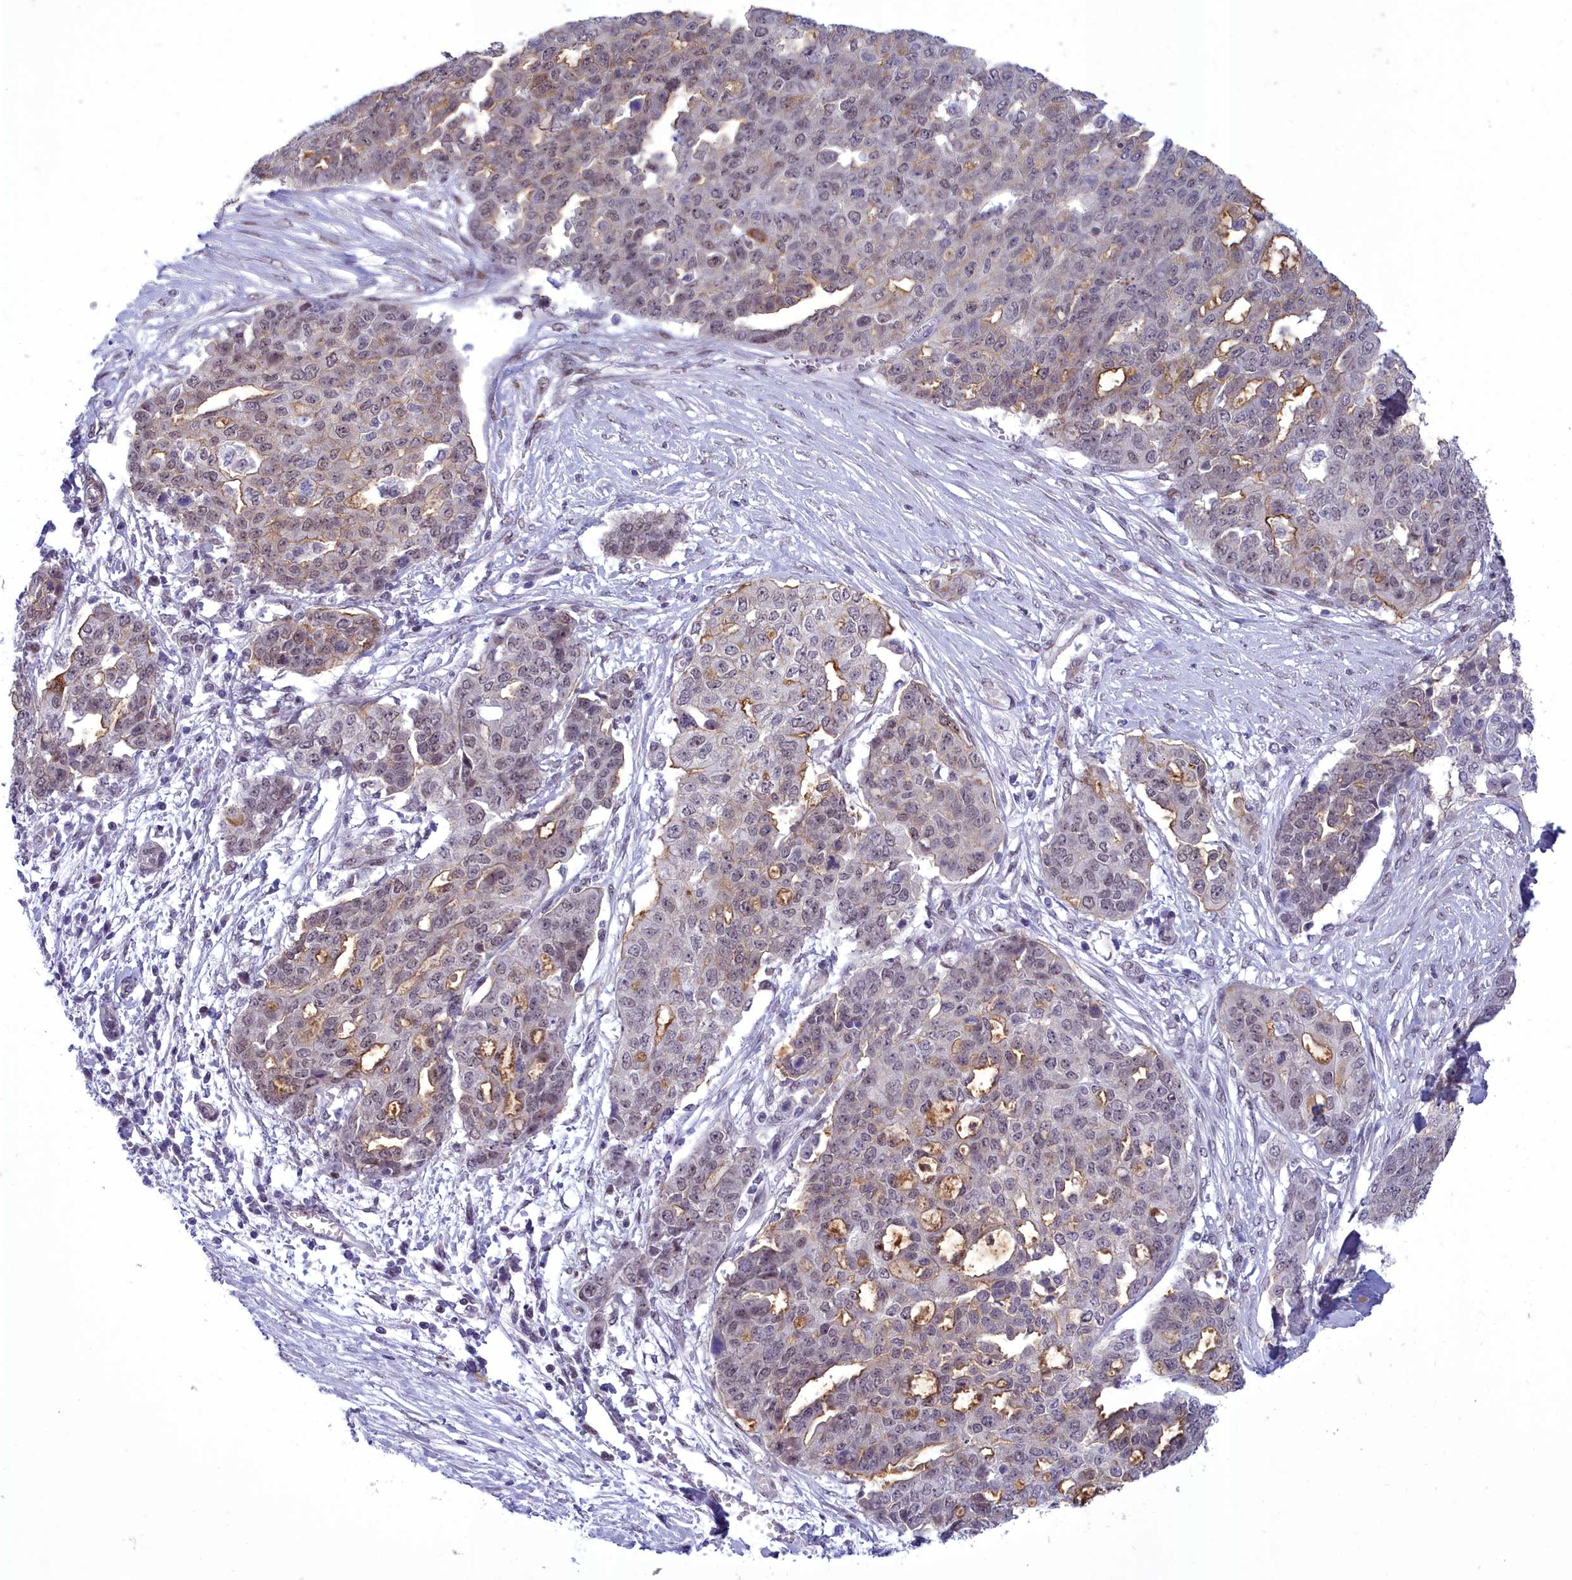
{"staining": {"intensity": "moderate", "quantity": "<25%", "location": "cytoplasmic/membranous,nuclear"}, "tissue": "ovarian cancer", "cell_type": "Tumor cells", "image_type": "cancer", "snomed": [{"axis": "morphology", "description": "Cystadenocarcinoma, serous, NOS"}, {"axis": "topography", "description": "Soft tissue"}, {"axis": "topography", "description": "Ovary"}], "caption": "Moderate cytoplasmic/membranous and nuclear protein staining is appreciated in about <25% of tumor cells in serous cystadenocarcinoma (ovarian).", "gene": "CEACAM19", "patient": {"sex": "female", "age": 57}}